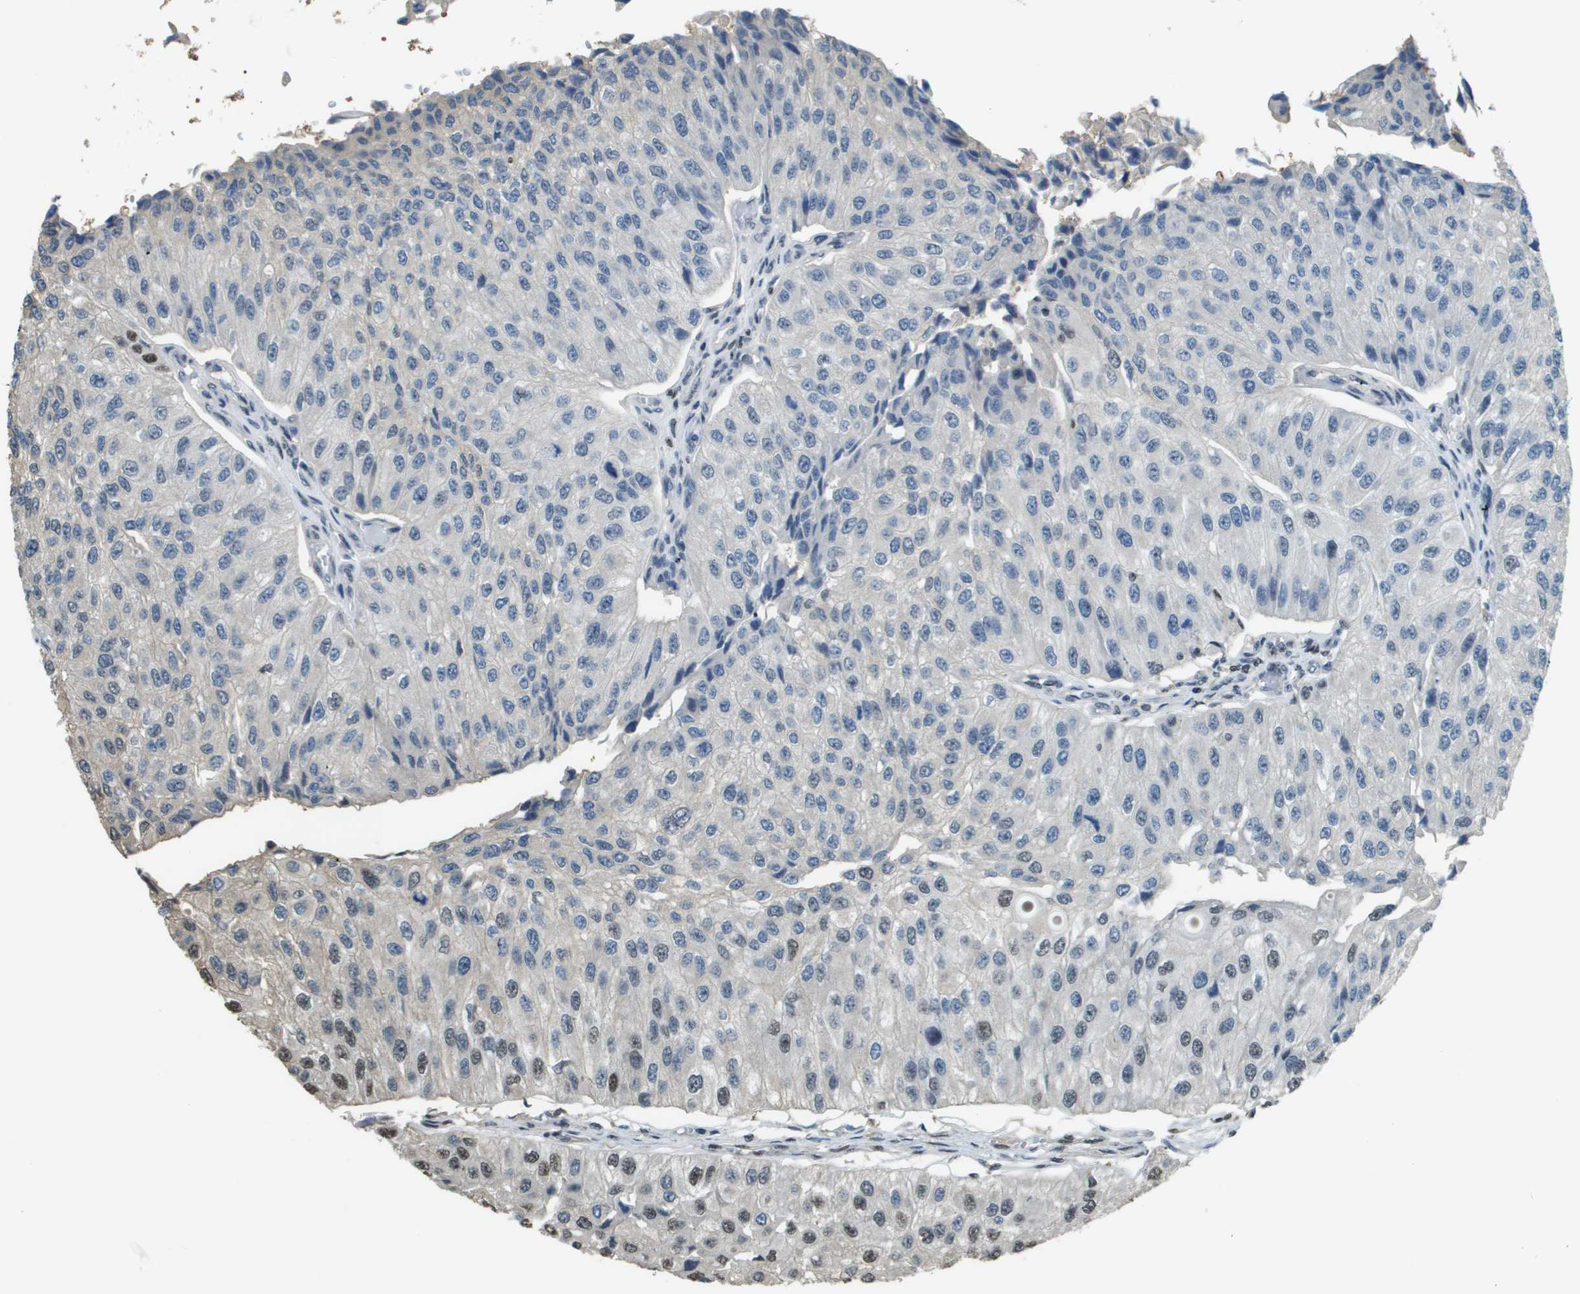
{"staining": {"intensity": "moderate", "quantity": "<25%", "location": "nuclear"}, "tissue": "urothelial cancer", "cell_type": "Tumor cells", "image_type": "cancer", "snomed": [{"axis": "morphology", "description": "Urothelial carcinoma, High grade"}, {"axis": "topography", "description": "Kidney"}, {"axis": "topography", "description": "Urinary bladder"}], "caption": "Human urothelial carcinoma (high-grade) stained with a brown dye demonstrates moderate nuclear positive positivity in approximately <25% of tumor cells.", "gene": "SP100", "patient": {"sex": "male", "age": 77}}